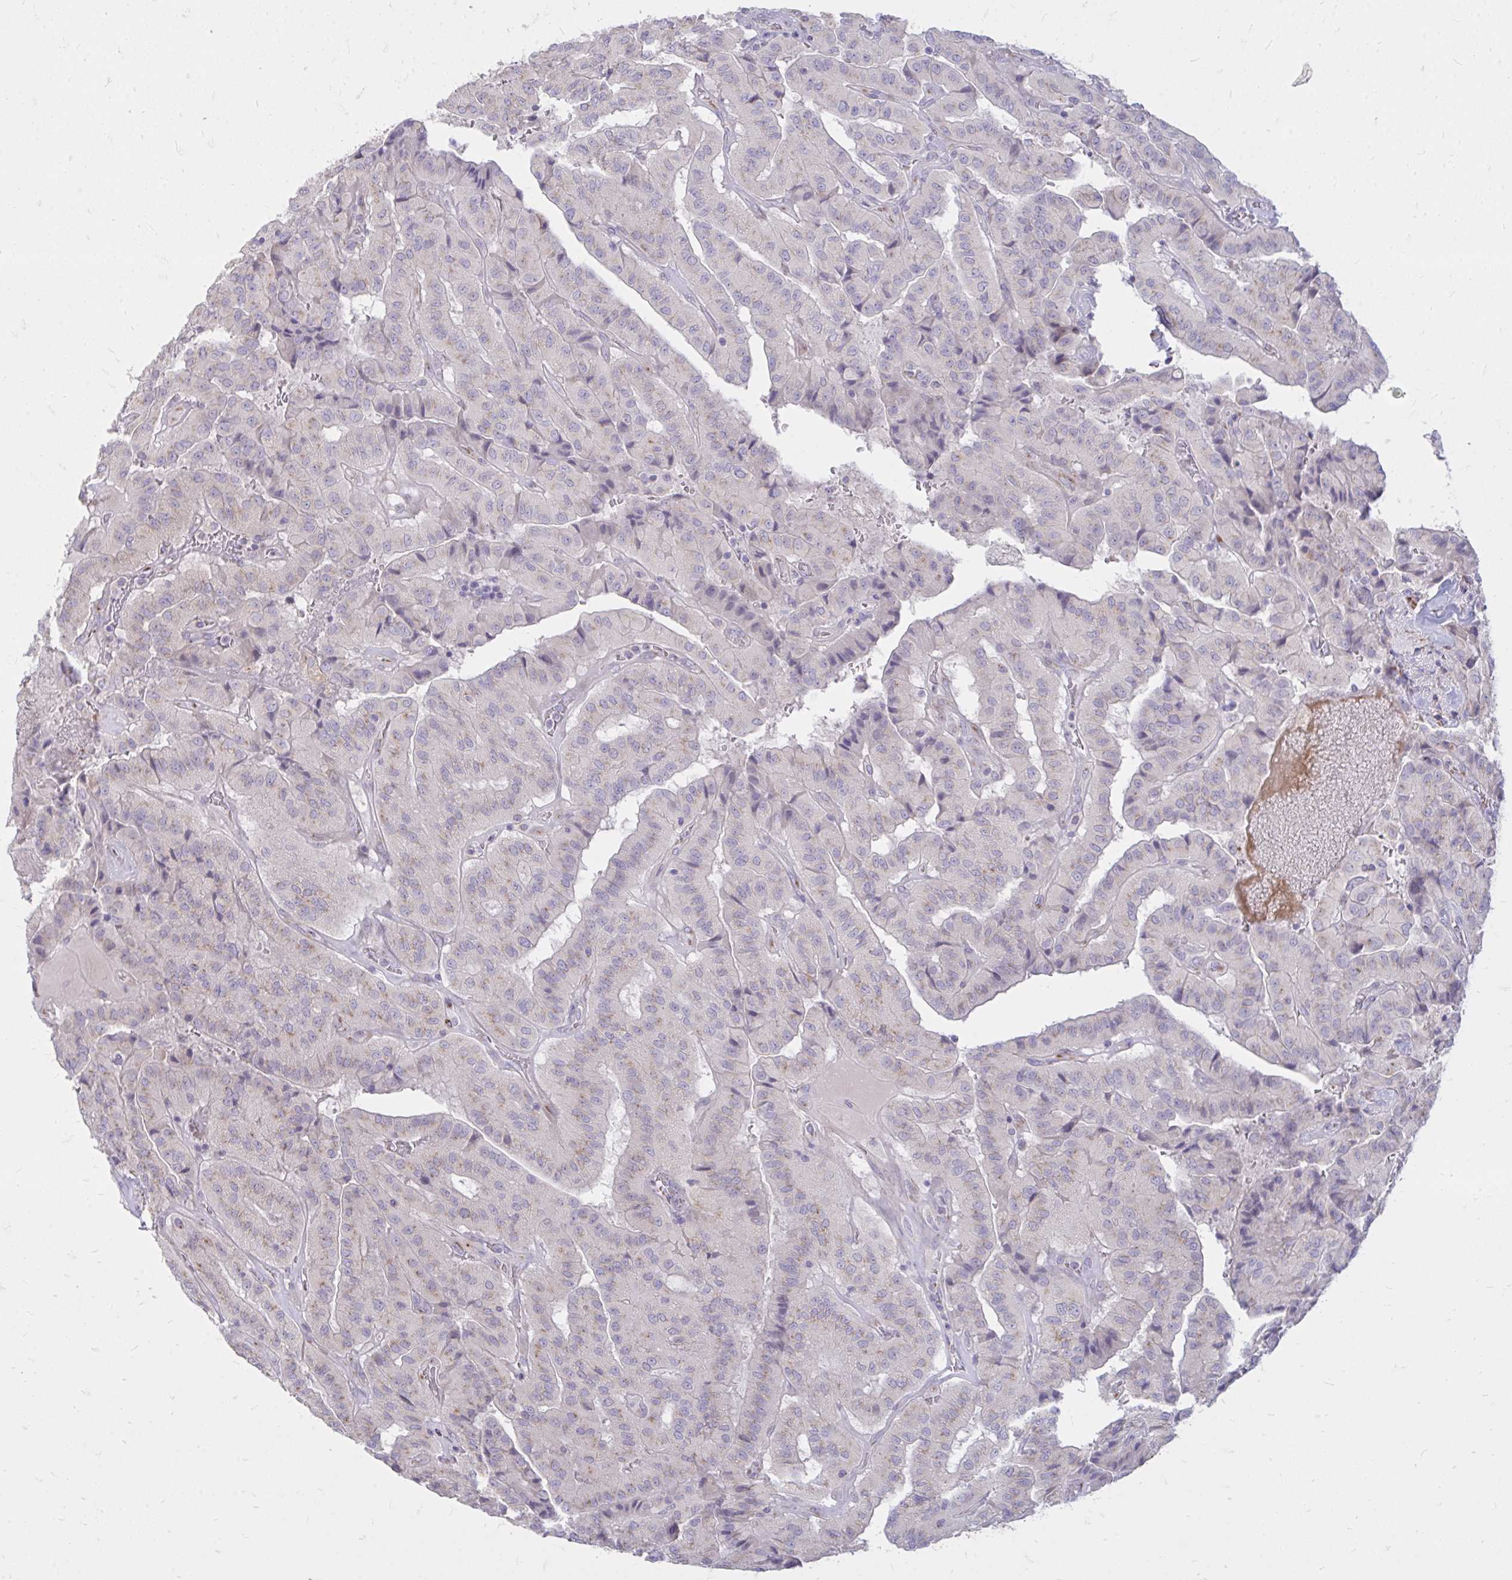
{"staining": {"intensity": "moderate", "quantity": "25%-75%", "location": "cytoplasmic/membranous"}, "tissue": "thyroid cancer", "cell_type": "Tumor cells", "image_type": "cancer", "snomed": [{"axis": "morphology", "description": "Normal tissue, NOS"}, {"axis": "morphology", "description": "Papillary adenocarcinoma, NOS"}, {"axis": "topography", "description": "Thyroid gland"}], "caption": "Moderate cytoplasmic/membranous positivity is seen in approximately 25%-75% of tumor cells in thyroid cancer.", "gene": "RAB6B", "patient": {"sex": "female", "age": 59}}